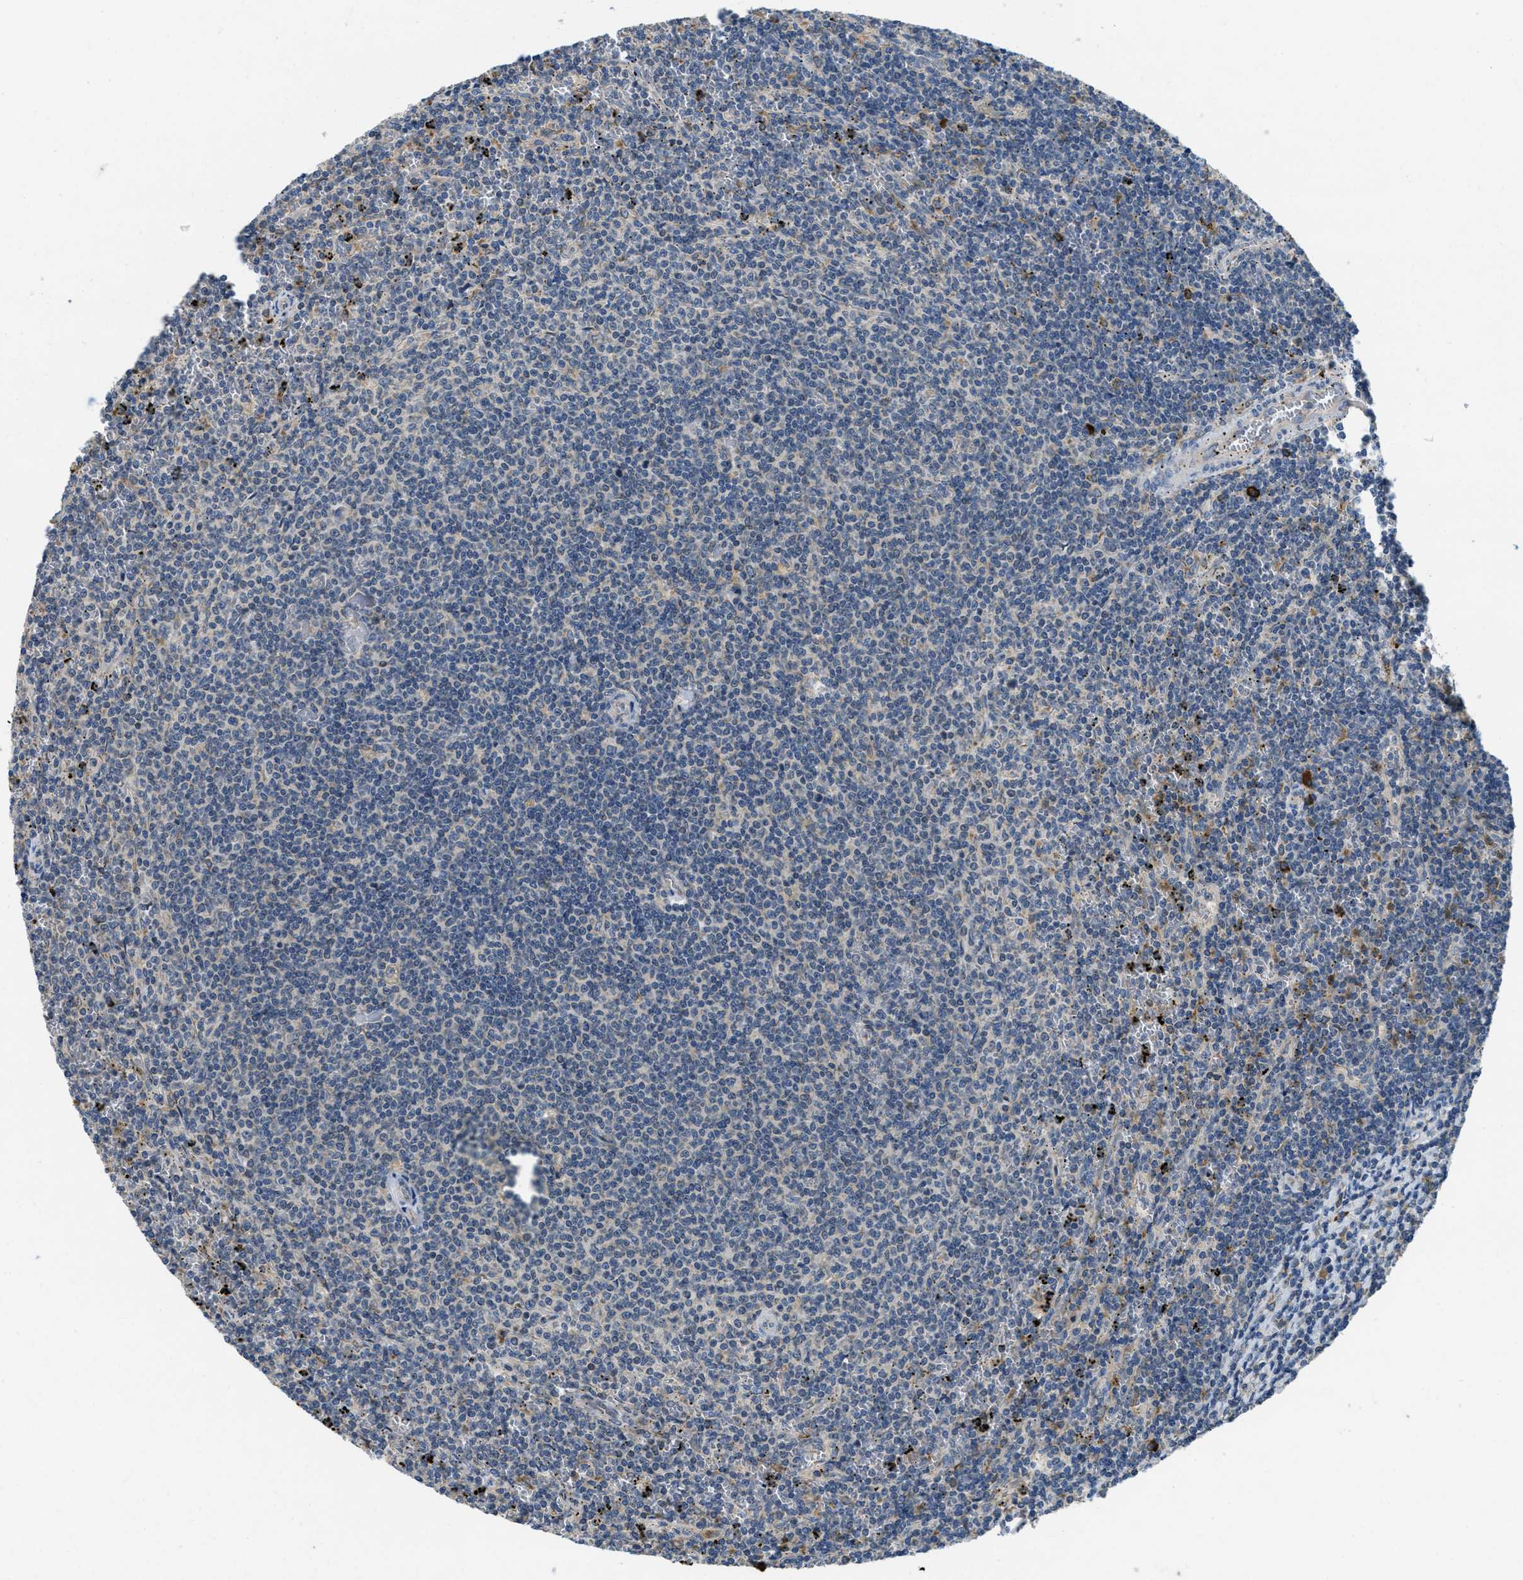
{"staining": {"intensity": "negative", "quantity": "none", "location": "none"}, "tissue": "lymphoma", "cell_type": "Tumor cells", "image_type": "cancer", "snomed": [{"axis": "morphology", "description": "Malignant lymphoma, non-Hodgkin's type, Low grade"}, {"axis": "topography", "description": "Spleen"}], "caption": "There is no significant expression in tumor cells of malignant lymphoma, non-Hodgkin's type (low-grade).", "gene": "SSR1", "patient": {"sex": "female", "age": 50}}